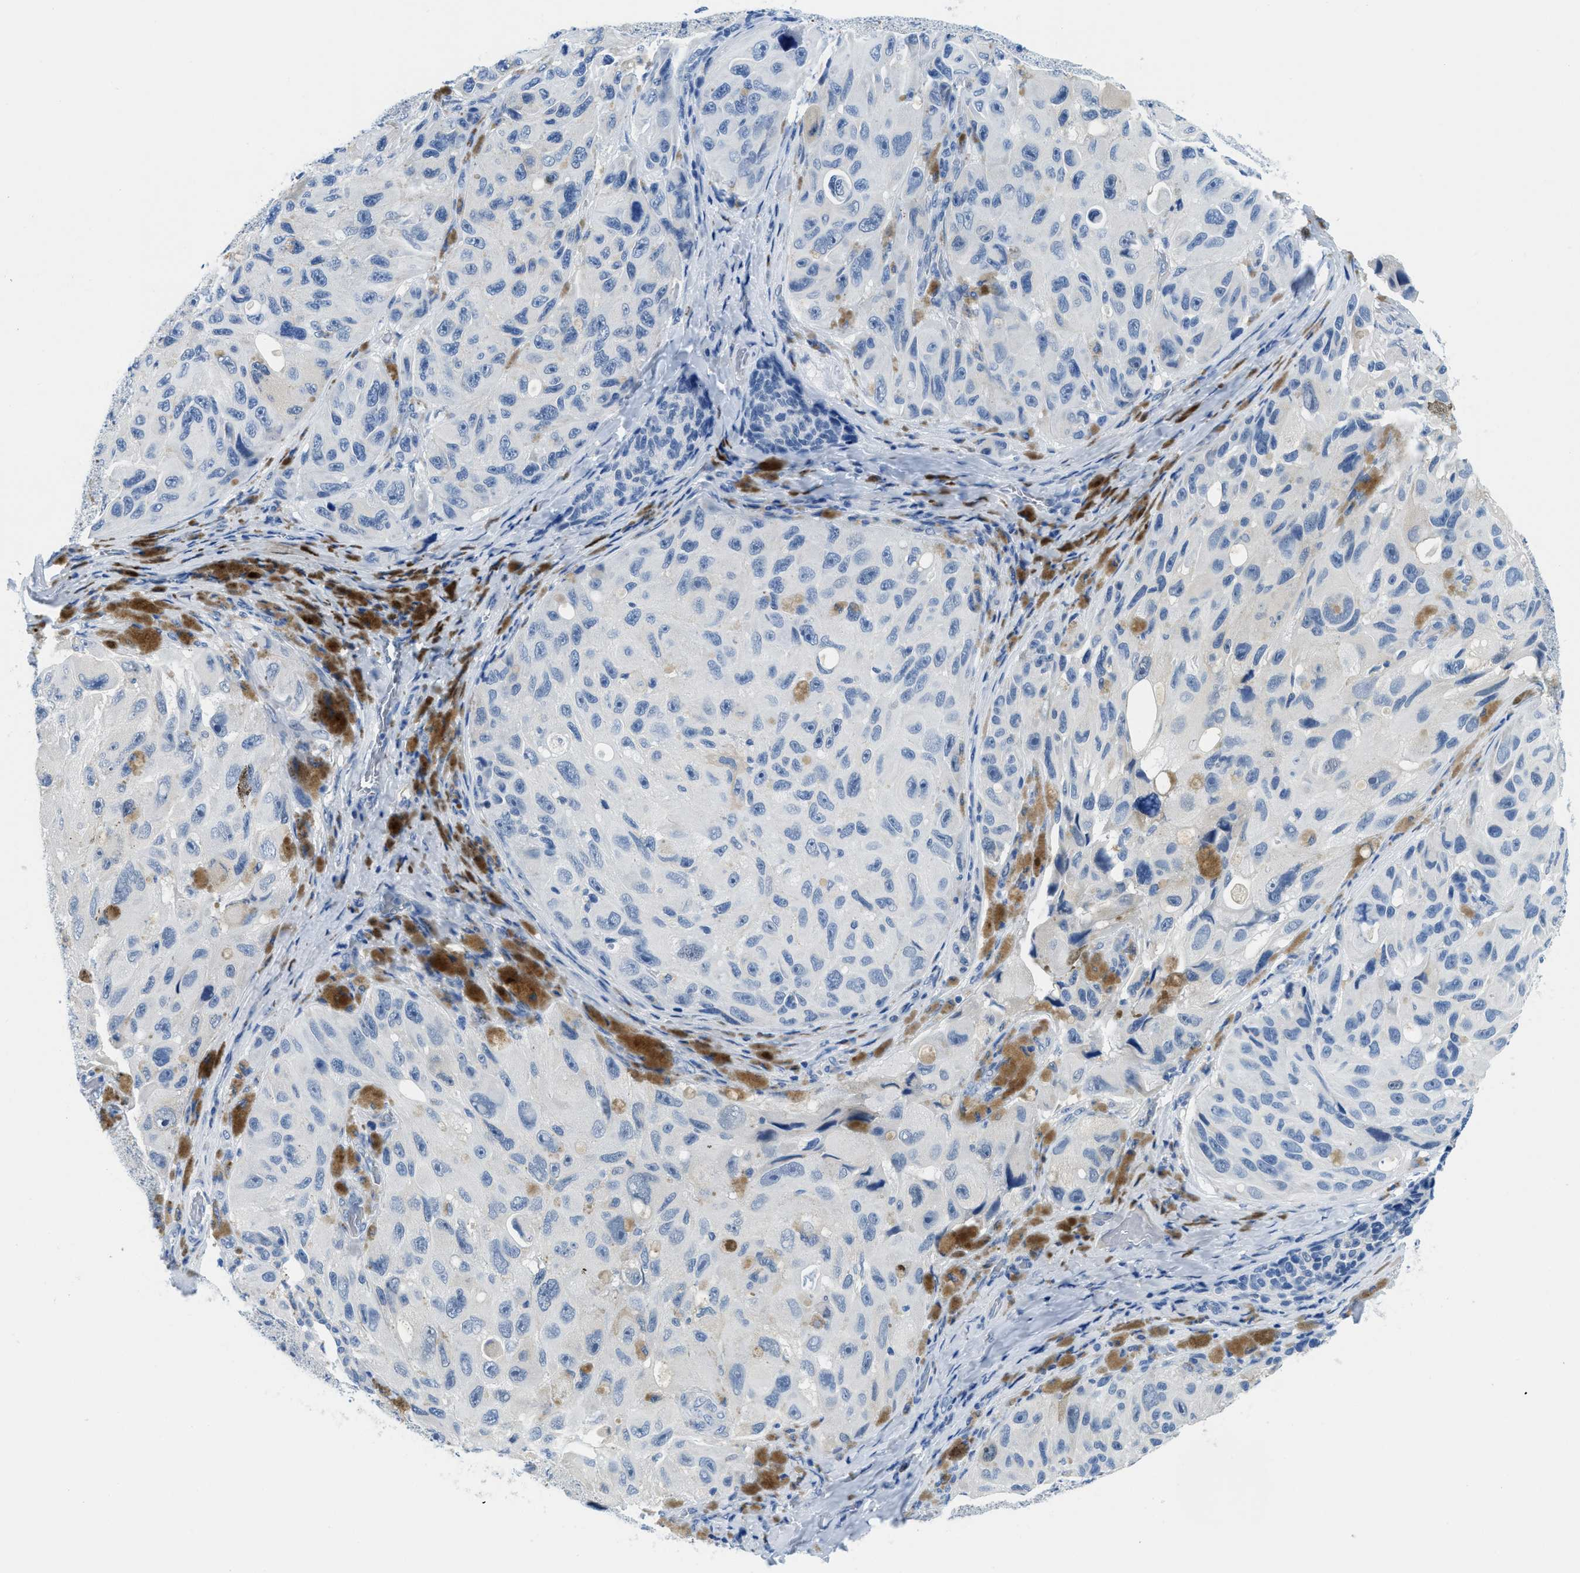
{"staining": {"intensity": "negative", "quantity": "none", "location": "none"}, "tissue": "melanoma", "cell_type": "Tumor cells", "image_type": "cancer", "snomed": [{"axis": "morphology", "description": "Malignant melanoma, NOS"}, {"axis": "topography", "description": "Skin"}], "caption": "This is an IHC micrograph of malignant melanoma. There is no expression in tumor cells.", "gene": "MBL2", "patient": {"sex": "female", "age": 73}}